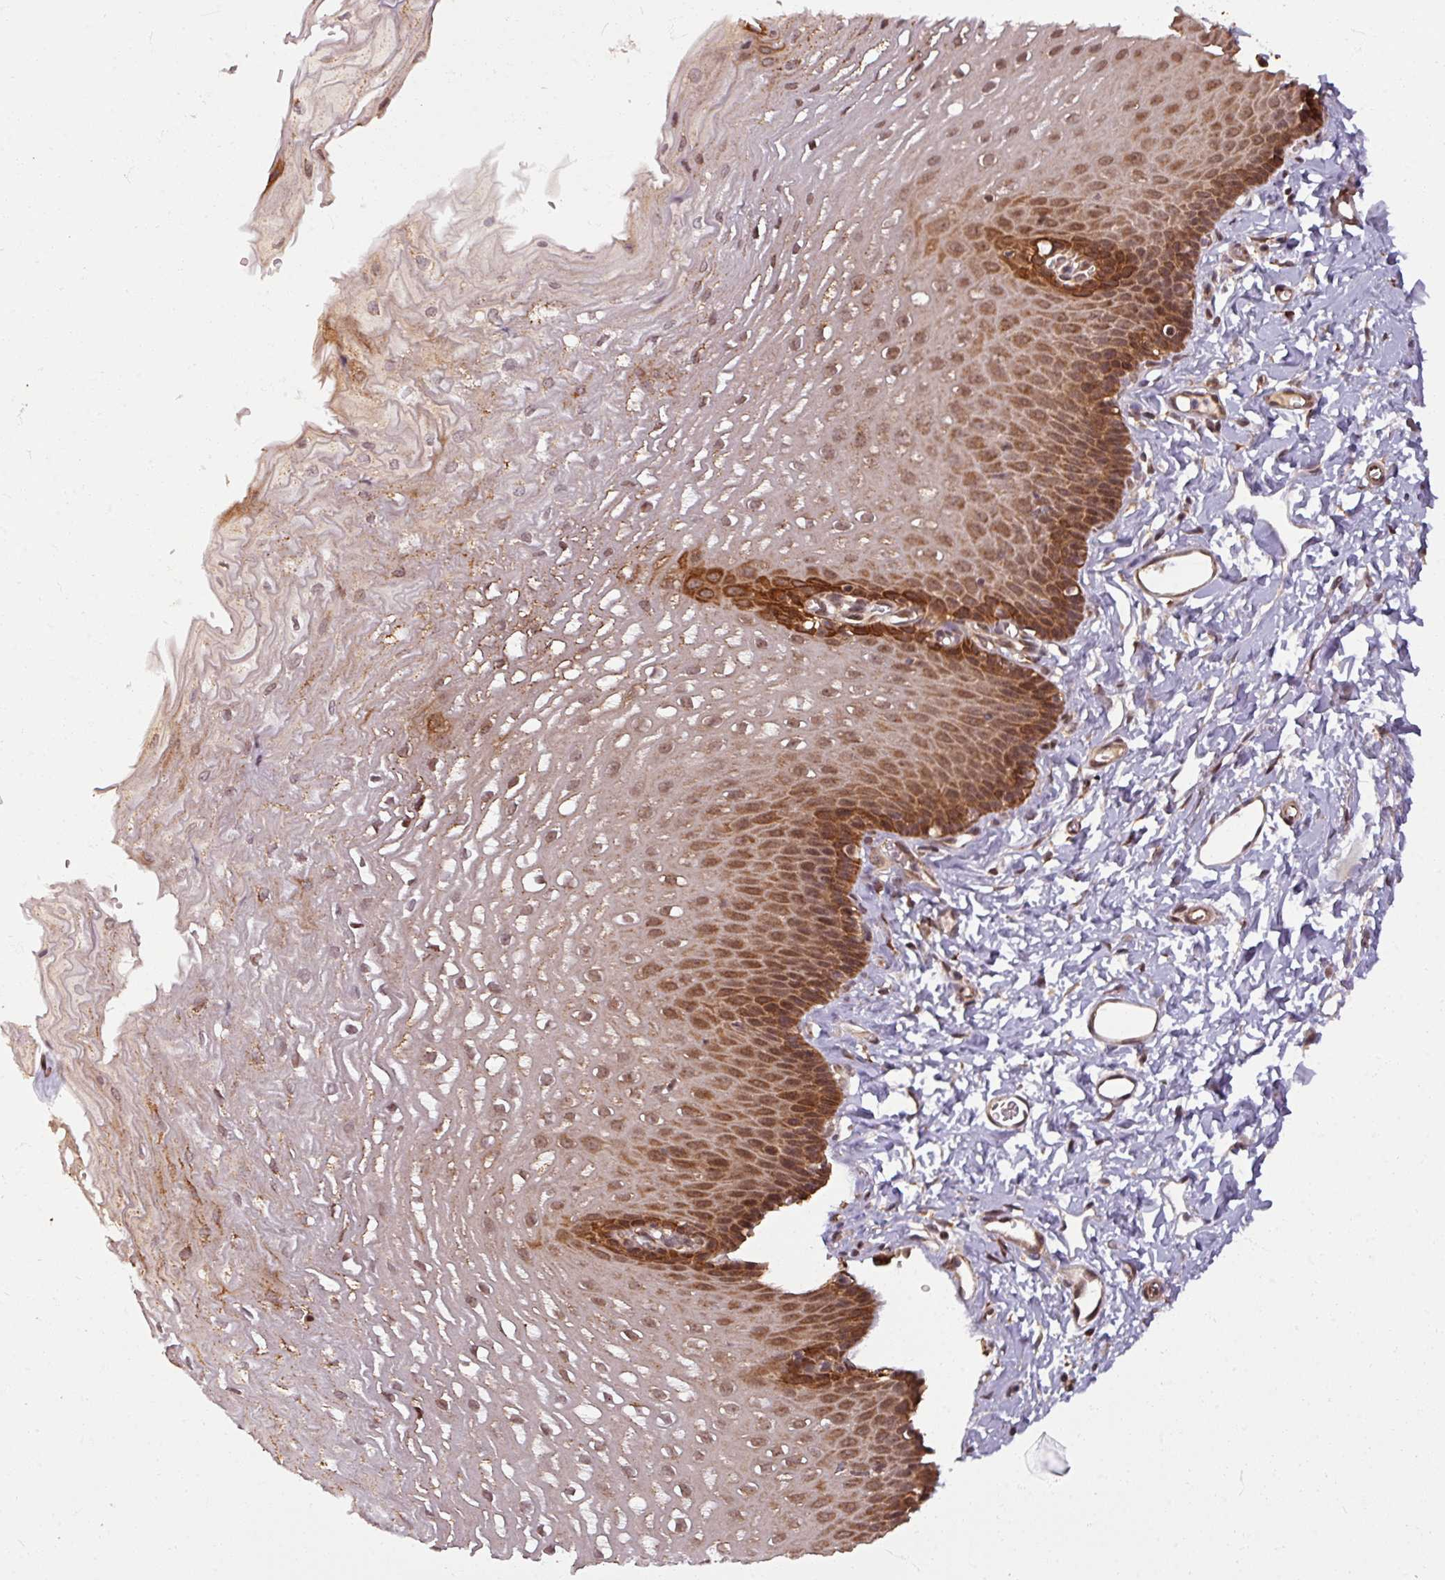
{"staining": {"intensity": "moderate", "quantity": ">75%", "location": "cytoplasmic/membranous,nuclear"}, "tissue": "esophagus", "cell_type": "Squamous epithelial cells", "image_type": "normal", "snomed": [{"axis": "morphology", "description": "Normal tissue, NOS"}, {"axis": "topography", "description": "Esophagus"}], "caption": "Normal esophagus demonstrates moderate cytoplasmic/membranous,nuclear positivity in approximately >75% of squamous epithelial cells, visualized by immunohistochemistry. The staining was performed using DAB (3,3'-diaminobenzidine), with brown indicating positive protein expression. Nuclei are stained blue with hematoxylin.", "gene": "SWI5", "patient": {"sex": "male", "age": 70}}